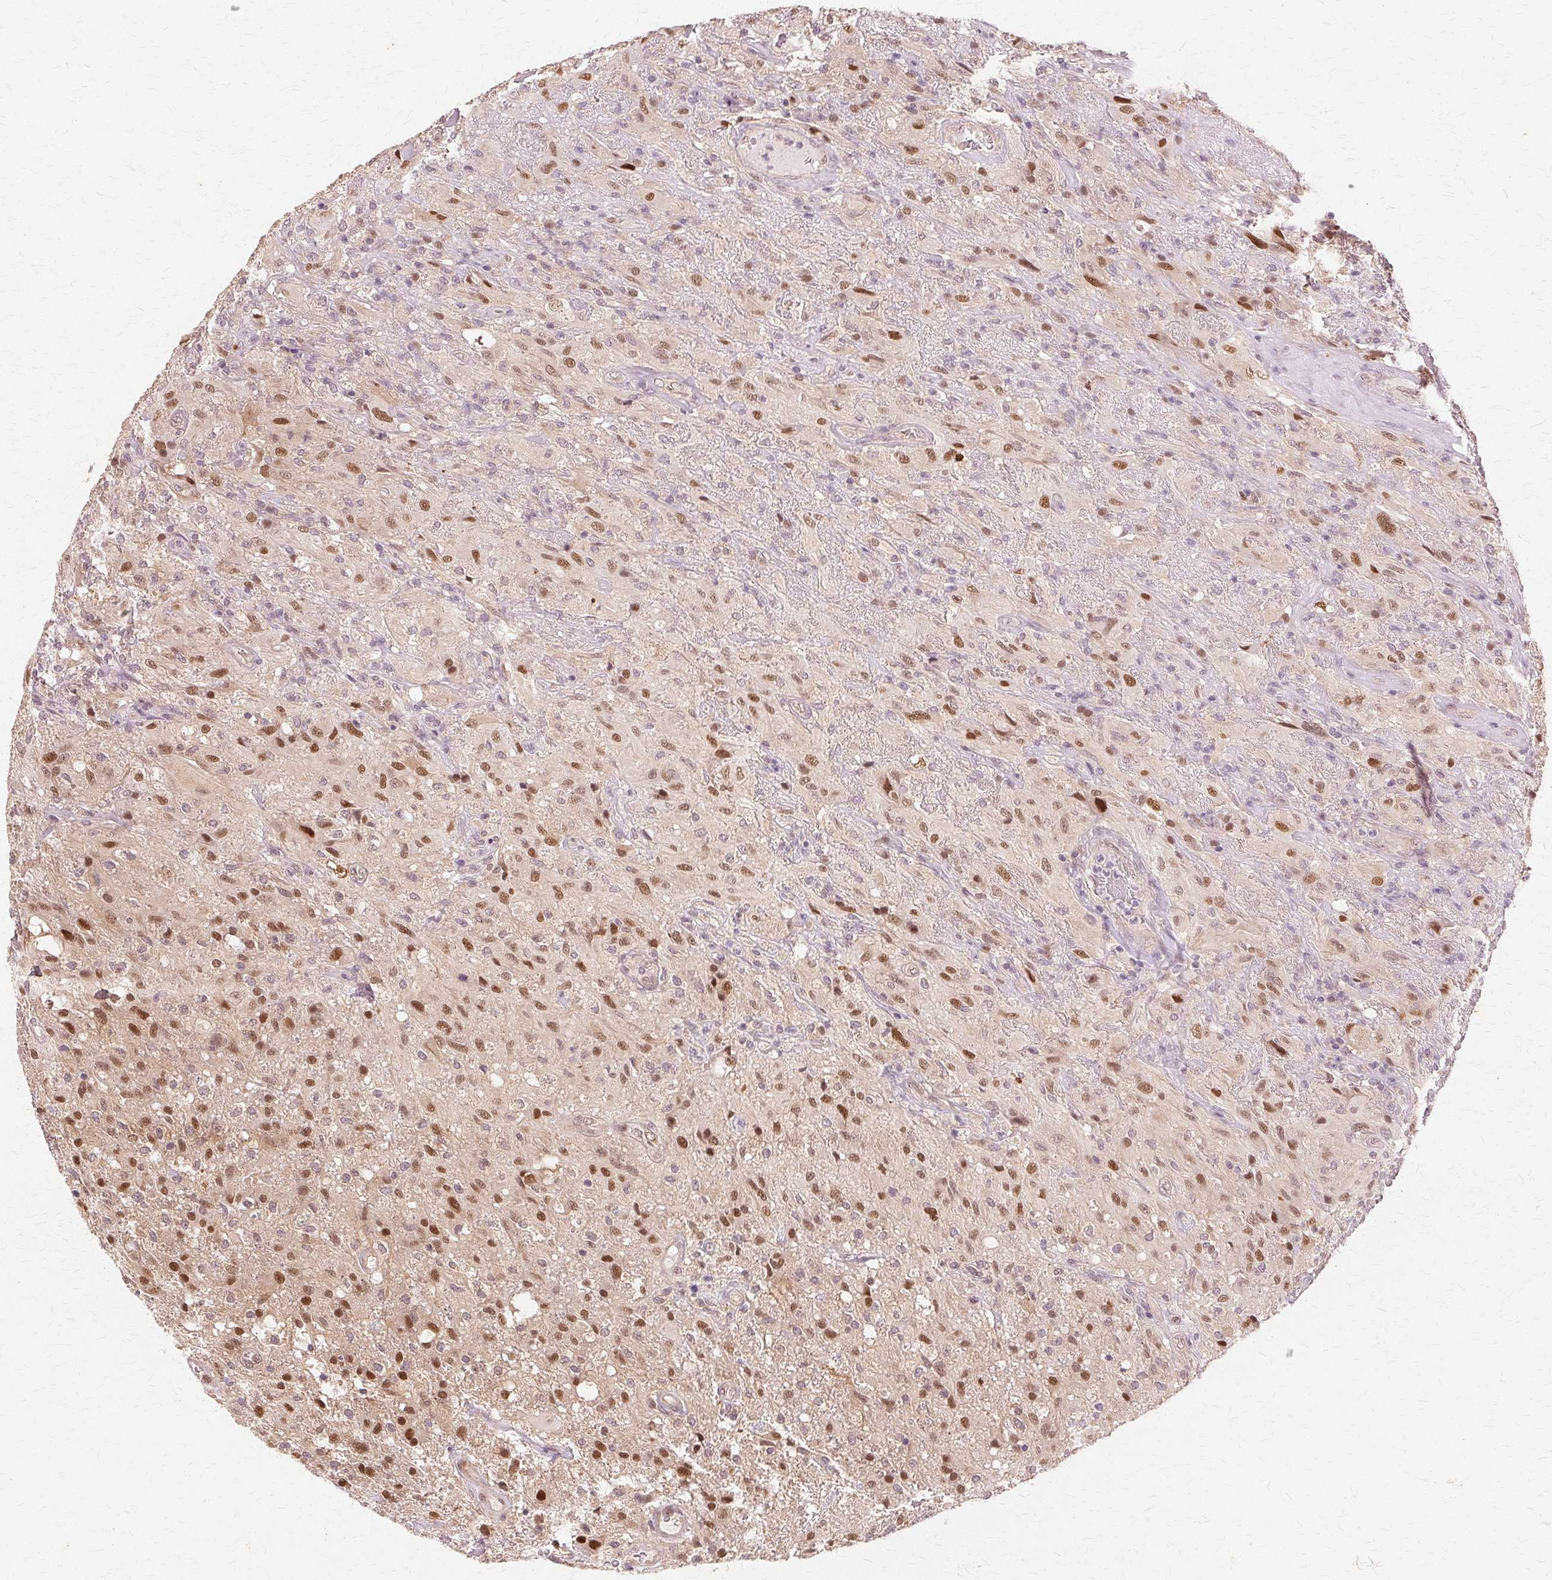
{"staining": {"intensity": "moderate", "quantity": ">75%", "location": "nuclear"}, "tissue": "glioma", "cell_type": "Tumor cells", "image_type": "cancer", "snomed": [{"axis": "morphology", "description": "Glioma, malignant, High grade"}, {"axis": "topography", "description": "Brain"}], "caption": "Human malignant glioma (high-grade) stained with a protein marker shows moderate staining in tumor cells.", "gene": "PRMT5", "patient": {"sex": "male", "age": 46}}